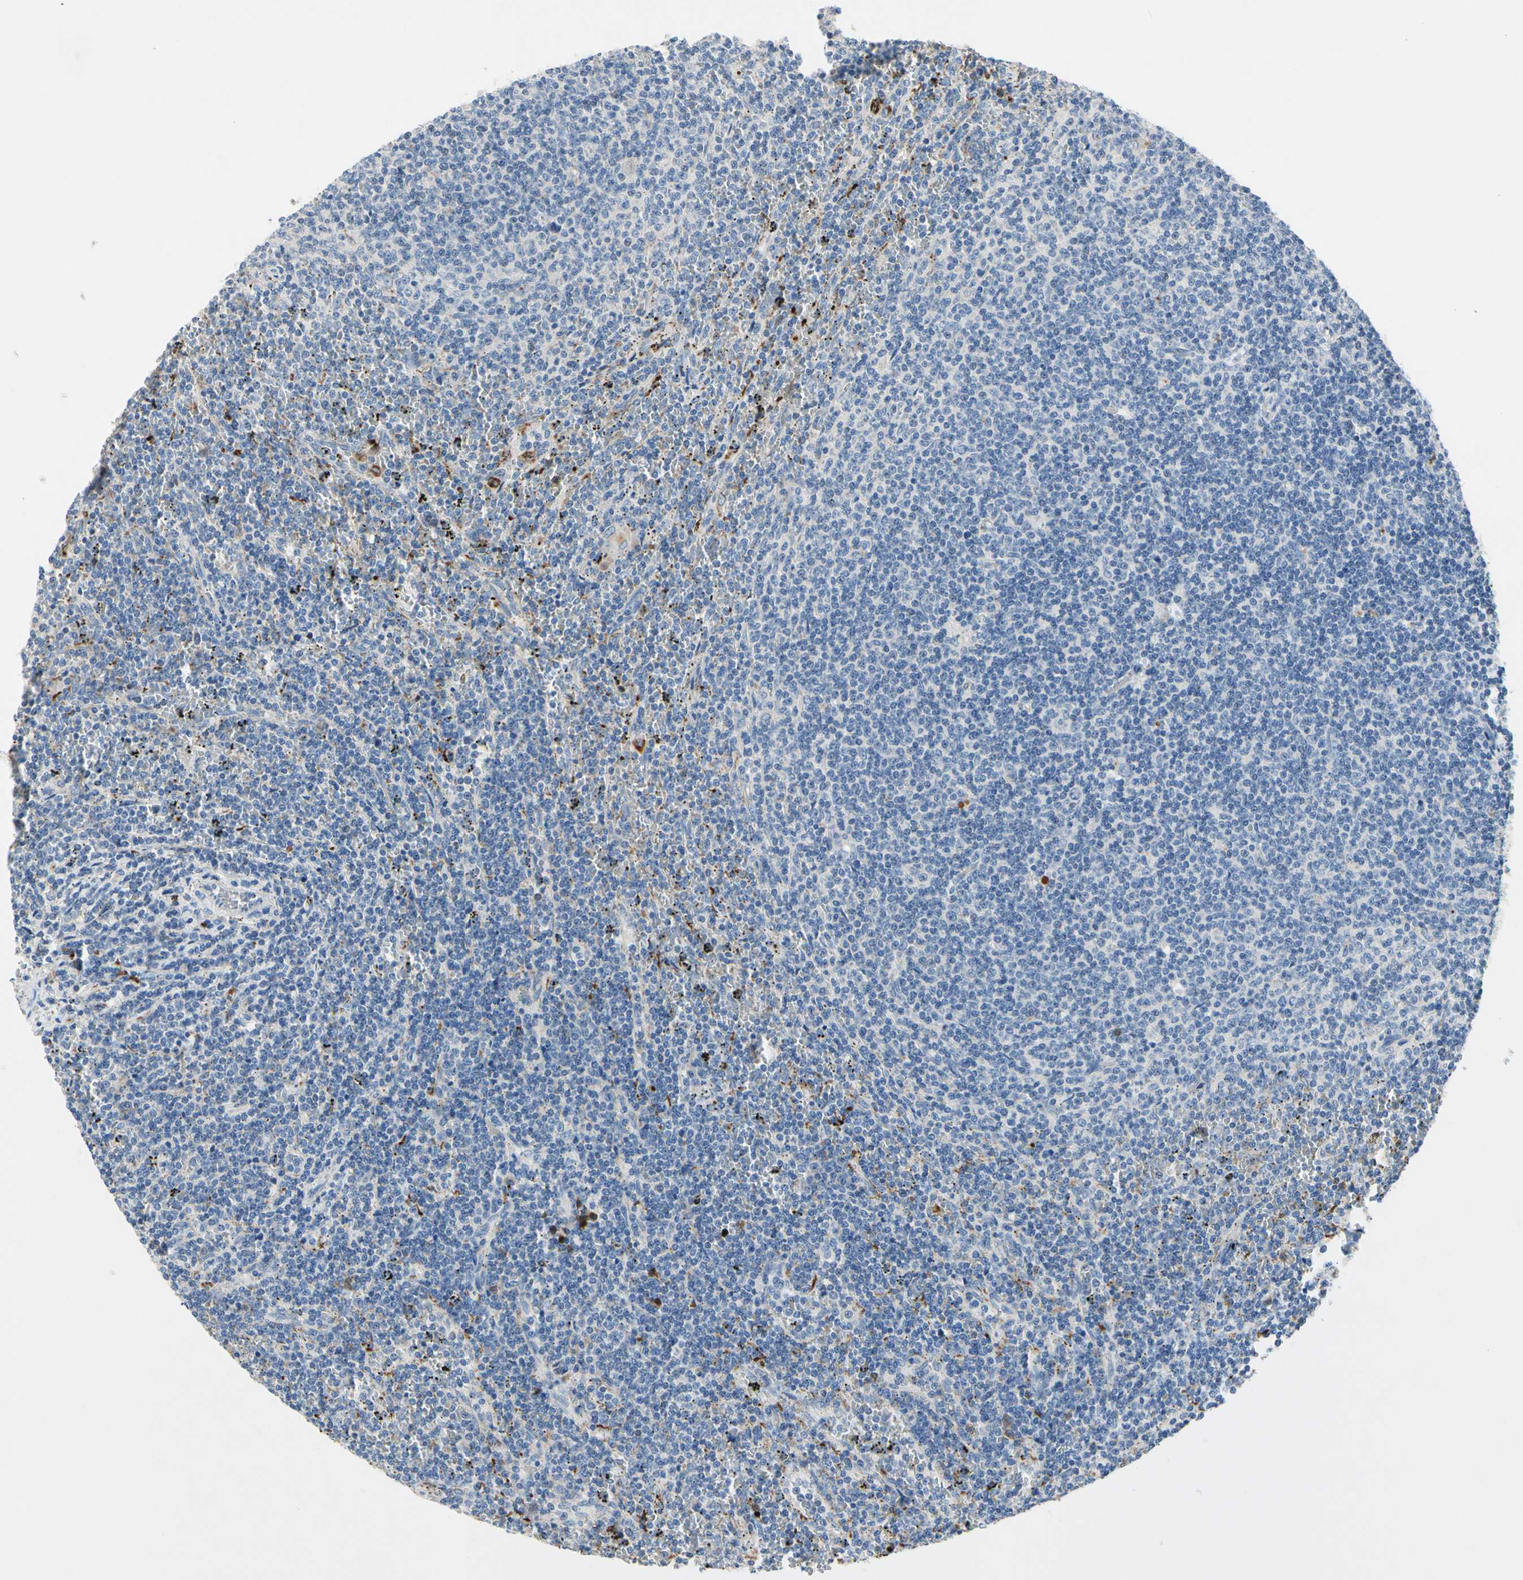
{"staining": {"intensity": "negative", "quantity": "none", "location": "none"}, "tissue": "lymphoma", "cell_type": "Tumor cells", "image_type": "cancer", "snomed": [{"axis": "morphology", "description": "Malignant lymphoma, non-Hodgkin's type, Low grade"}, {"axis": "topography", "description": "Spleen"}], "caption": "Tumor cells are negative for protein expression in human low-grade malignant lymphoma, non-Hodgkin's type.", "gene": "RETSAT", "patient": {"sex": "female", "age": 50}}